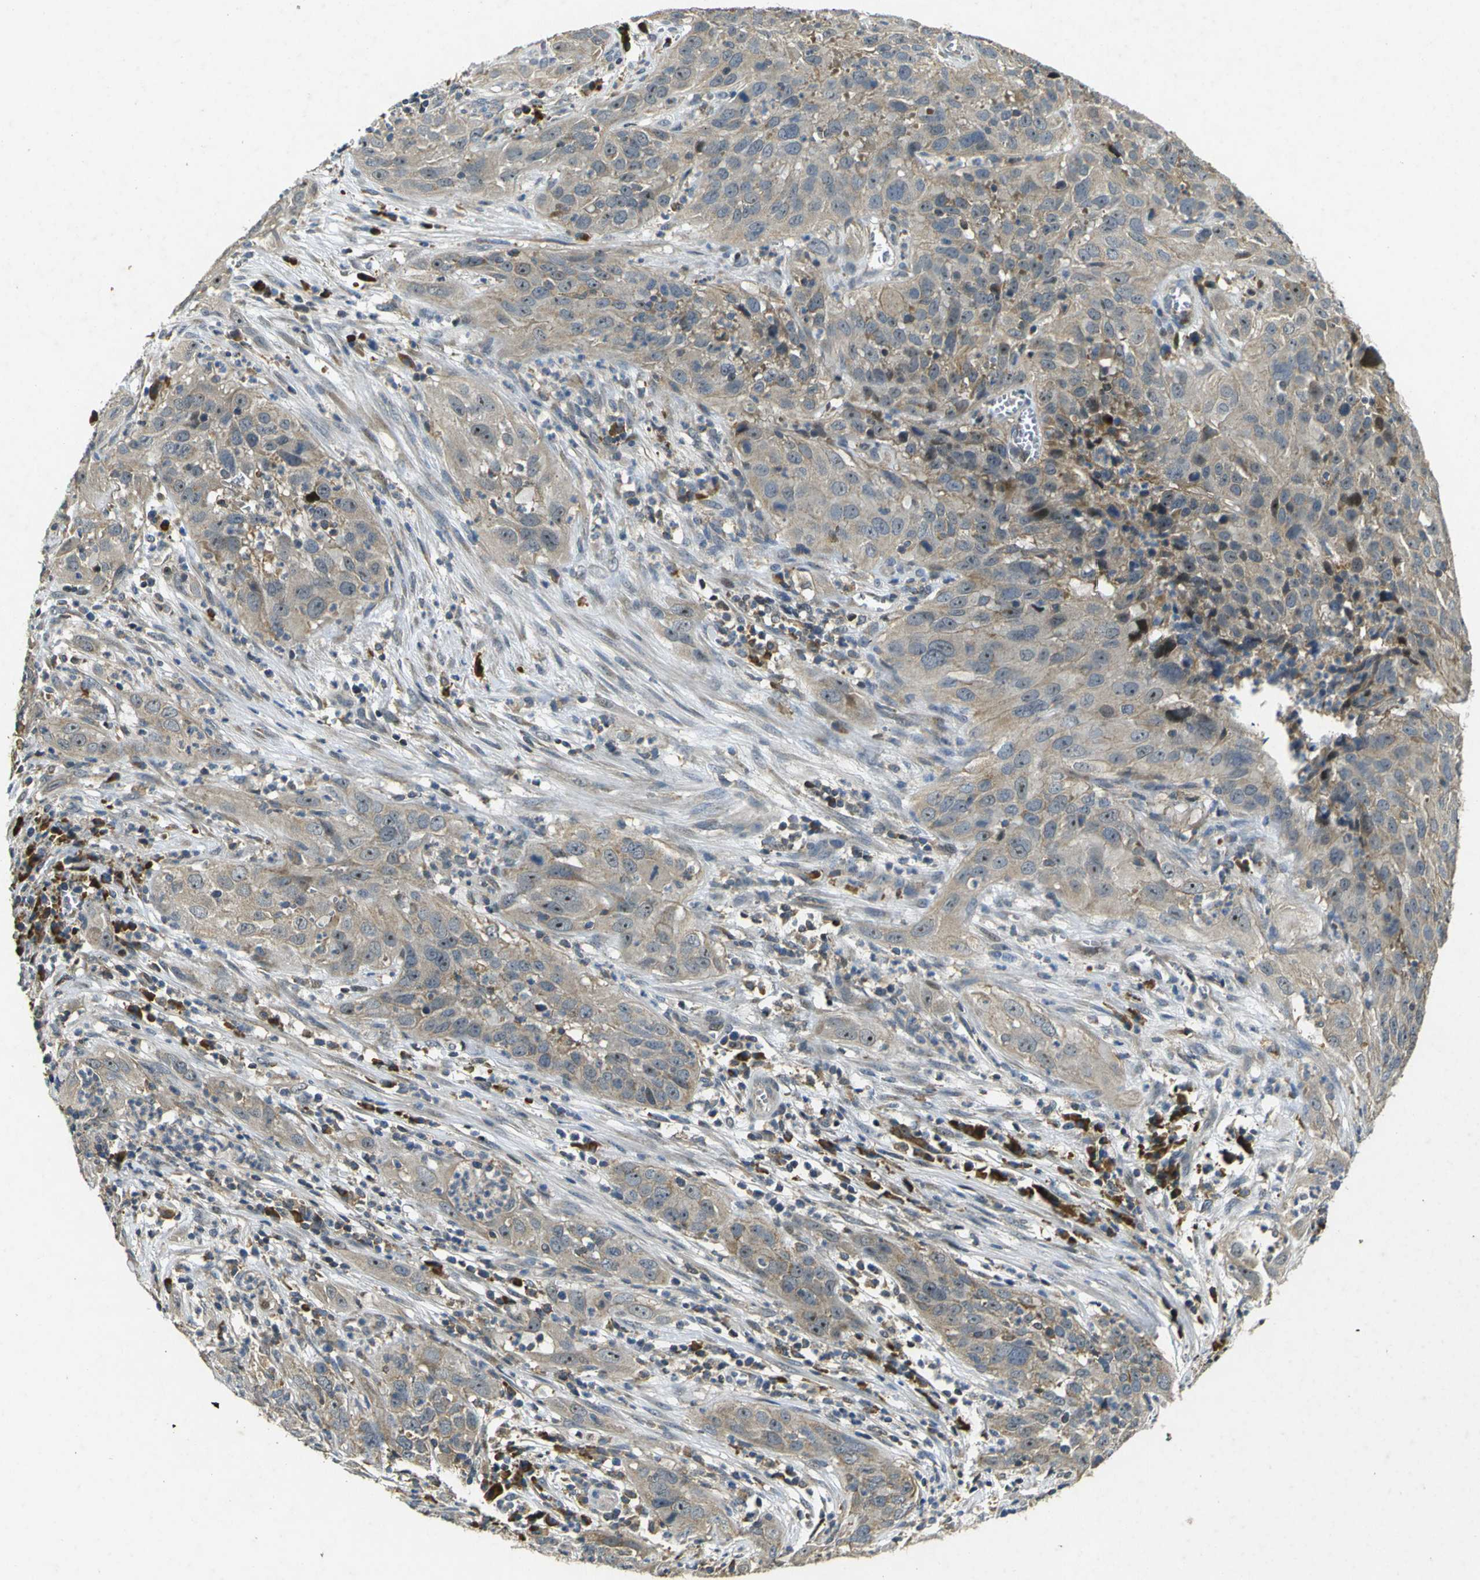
{"staining": {"intensity": "weak", "quantity": ">75%", "location": "cytoplasmic/membranous"}, "tissue": "cervical cancer", "cell_type": "Tumor cells", "image_type": "cancer", "snomed": [{"axis": "morphology", "description": "Squamous cell carcinoma, NOS"}, {"axis": "topography", "description": "Cervix"}], "caption": "Protein staining exhibits weak cytoplasmic/membranous staining in about >75% of tumor cells in squamous cell carcinoma (cervical).", "gene": "MAGI2", "patient": {"sex": "female", "age": 32}}